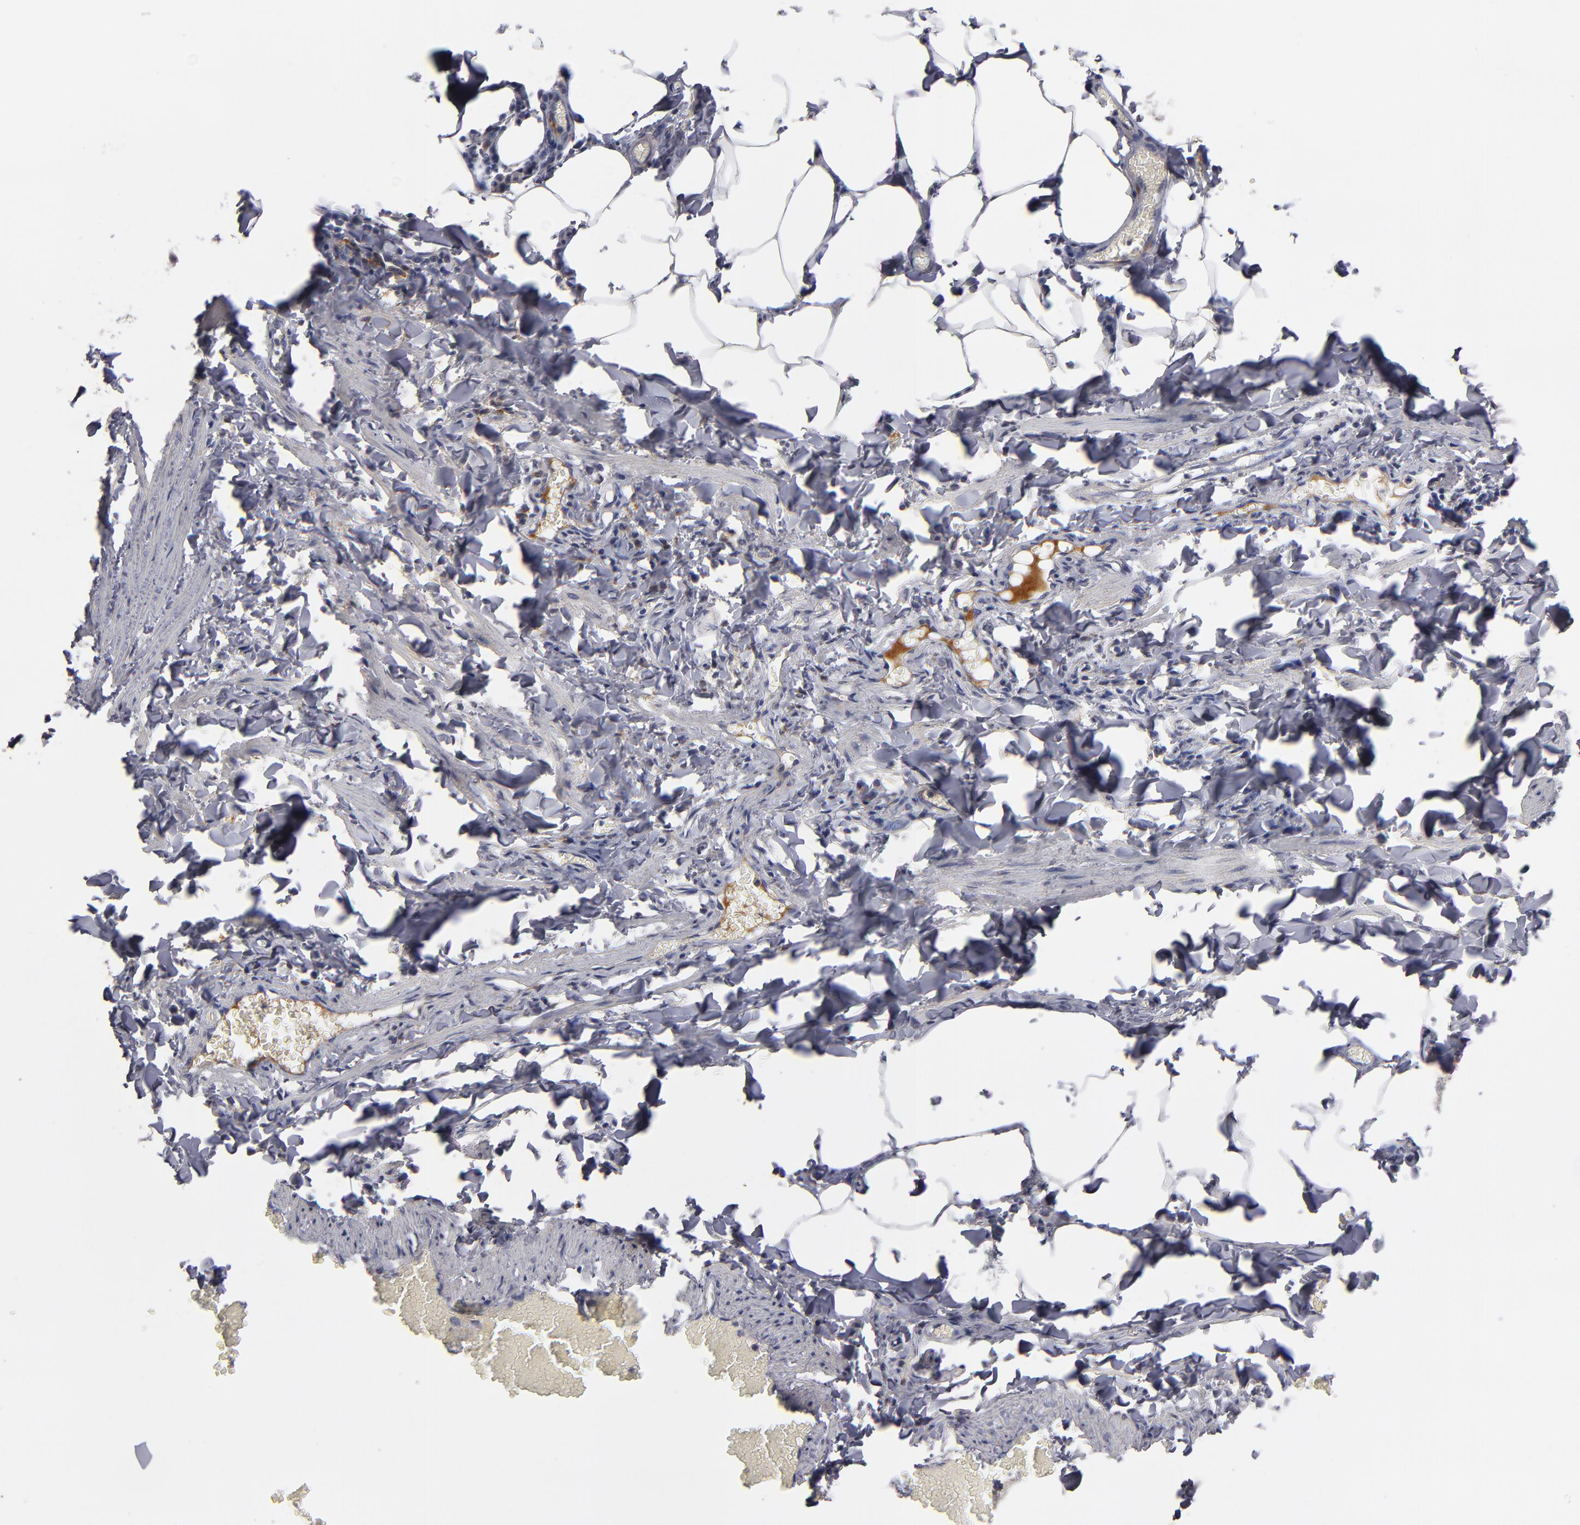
{"staining": {"intensity": "negative", "quantity": "none", "location": "none"}, "tissue": "adipose tissue", "cell_type": "Adipocytes", "image_type": "normal", "snomed": [{"axis": "morphology", "description": "Normal tissue, NOS"}, {"axis": "topography", "description": "Vascular tissue"}], "caption": "Immunohistochemical staining of unremarkable adipose tissue reveals no significant positivity in adipocytes. Brightfield microscopy of IHC stained with DAB (brown) and hematoxylin (blue), captured at high magnification.", "gene": "EXD2", "patient": {"sex": "male", "age": 41}}